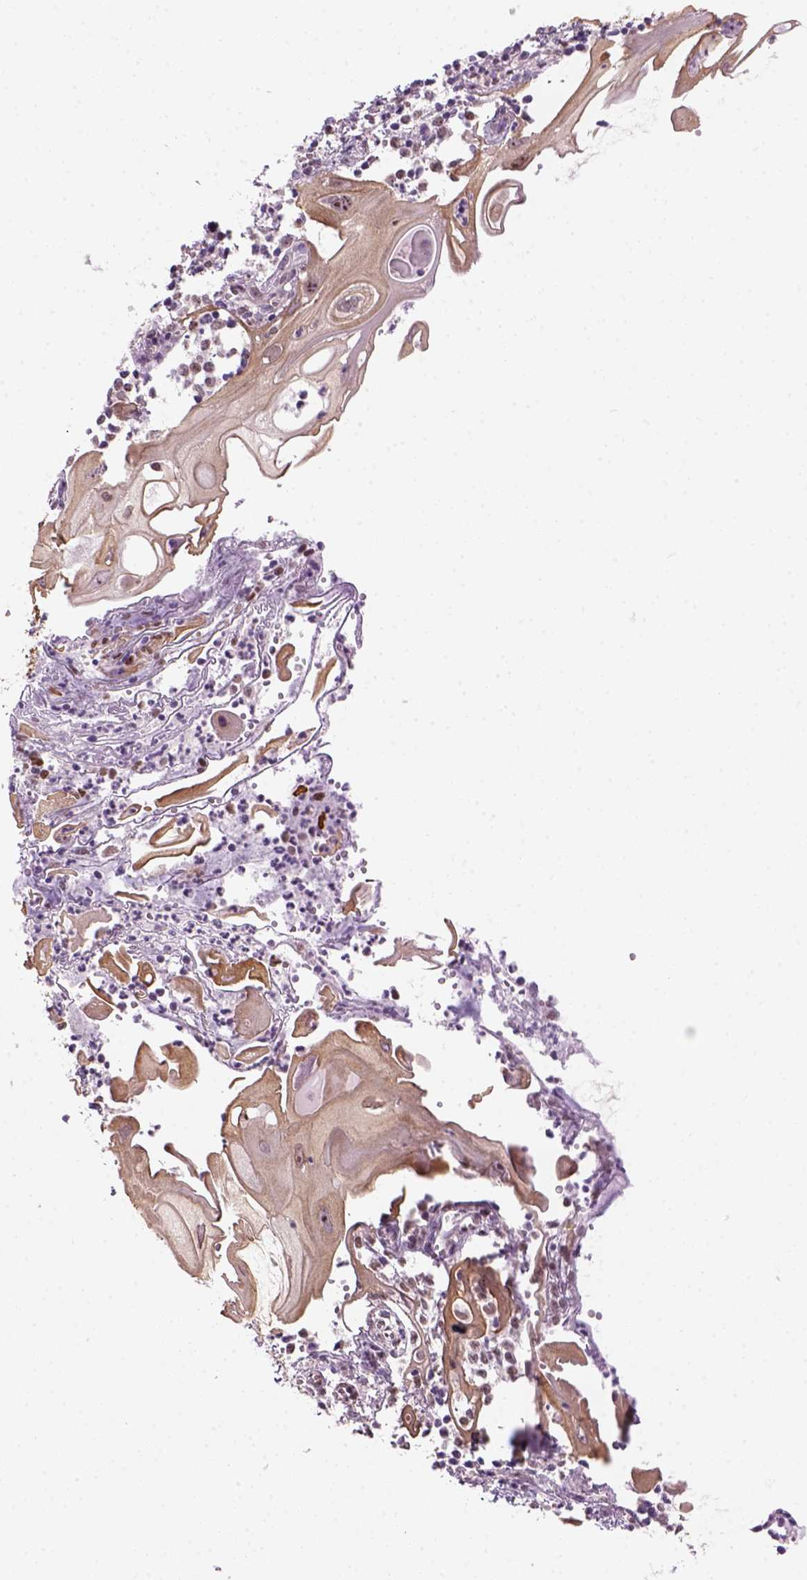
{"staining": {"intensity": "weak", "quantity": ">75%", "location": "cytoplasmic/membranous,nuclear"}, "tissue": "cervical cancer", "cell_type": "Tumor cells", "image_type": "cancer", "snomed": [{"axis": "morphology", "description": "Squamous cell carcinoma, NOS"}, {"axis": "topography", "description": "Cervix"}], "caption": "Human squamous cell carcinoma (cervical) stained with a brown dye demonstrates weak cytoplasmic/membranous and nuclear positive staining in approximately >75% of tumor cells.", "gene": "RRS1", "patient": {"sex": "female", "age": 30}}